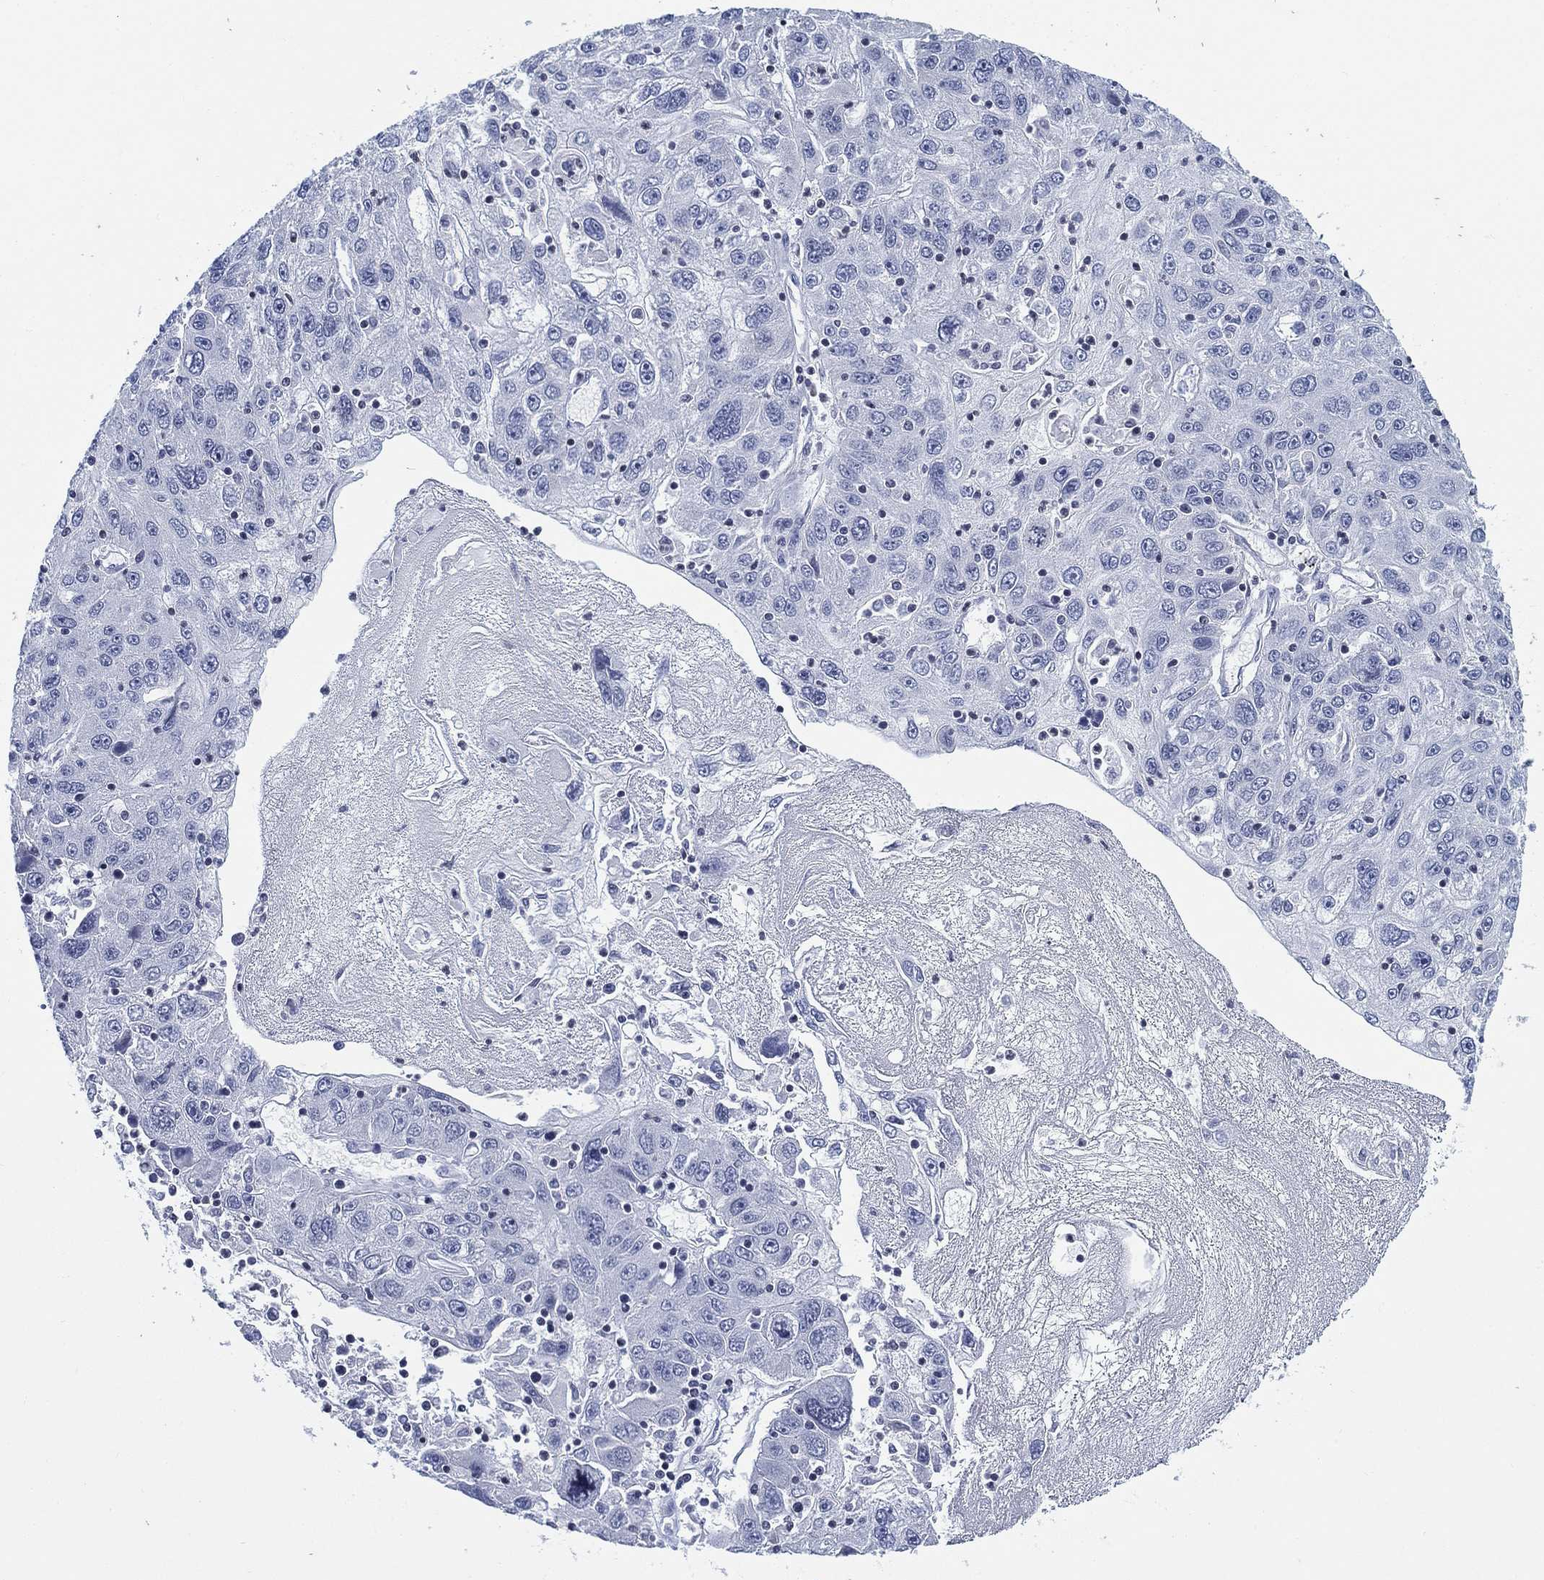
{"staining": {"intensity": "negative", "quantity": "none", "location": "none"}, "tissue": "stomach cancer", "cell_type": "Tumor cells", "image_type": "cancer", "snomed": [{"axis": "morphology", "description": "Adenocarcinoma, NOS"}, {"axis": "topography", "description": "Stomach"}], "caption": "Immunohistochemistry (IHC) of human stomach adenocarcinoma demonstrates no positivity in tumor cells. The staining was performed using DAB (3,3'-diaminobenzidine) to visualize the protein expression in brown, while the nuclei were stained in blue with hematoxylin (Magnification: 20x).", "gene": "FYB1", "patient": {"sex": "male", "age": 56}}